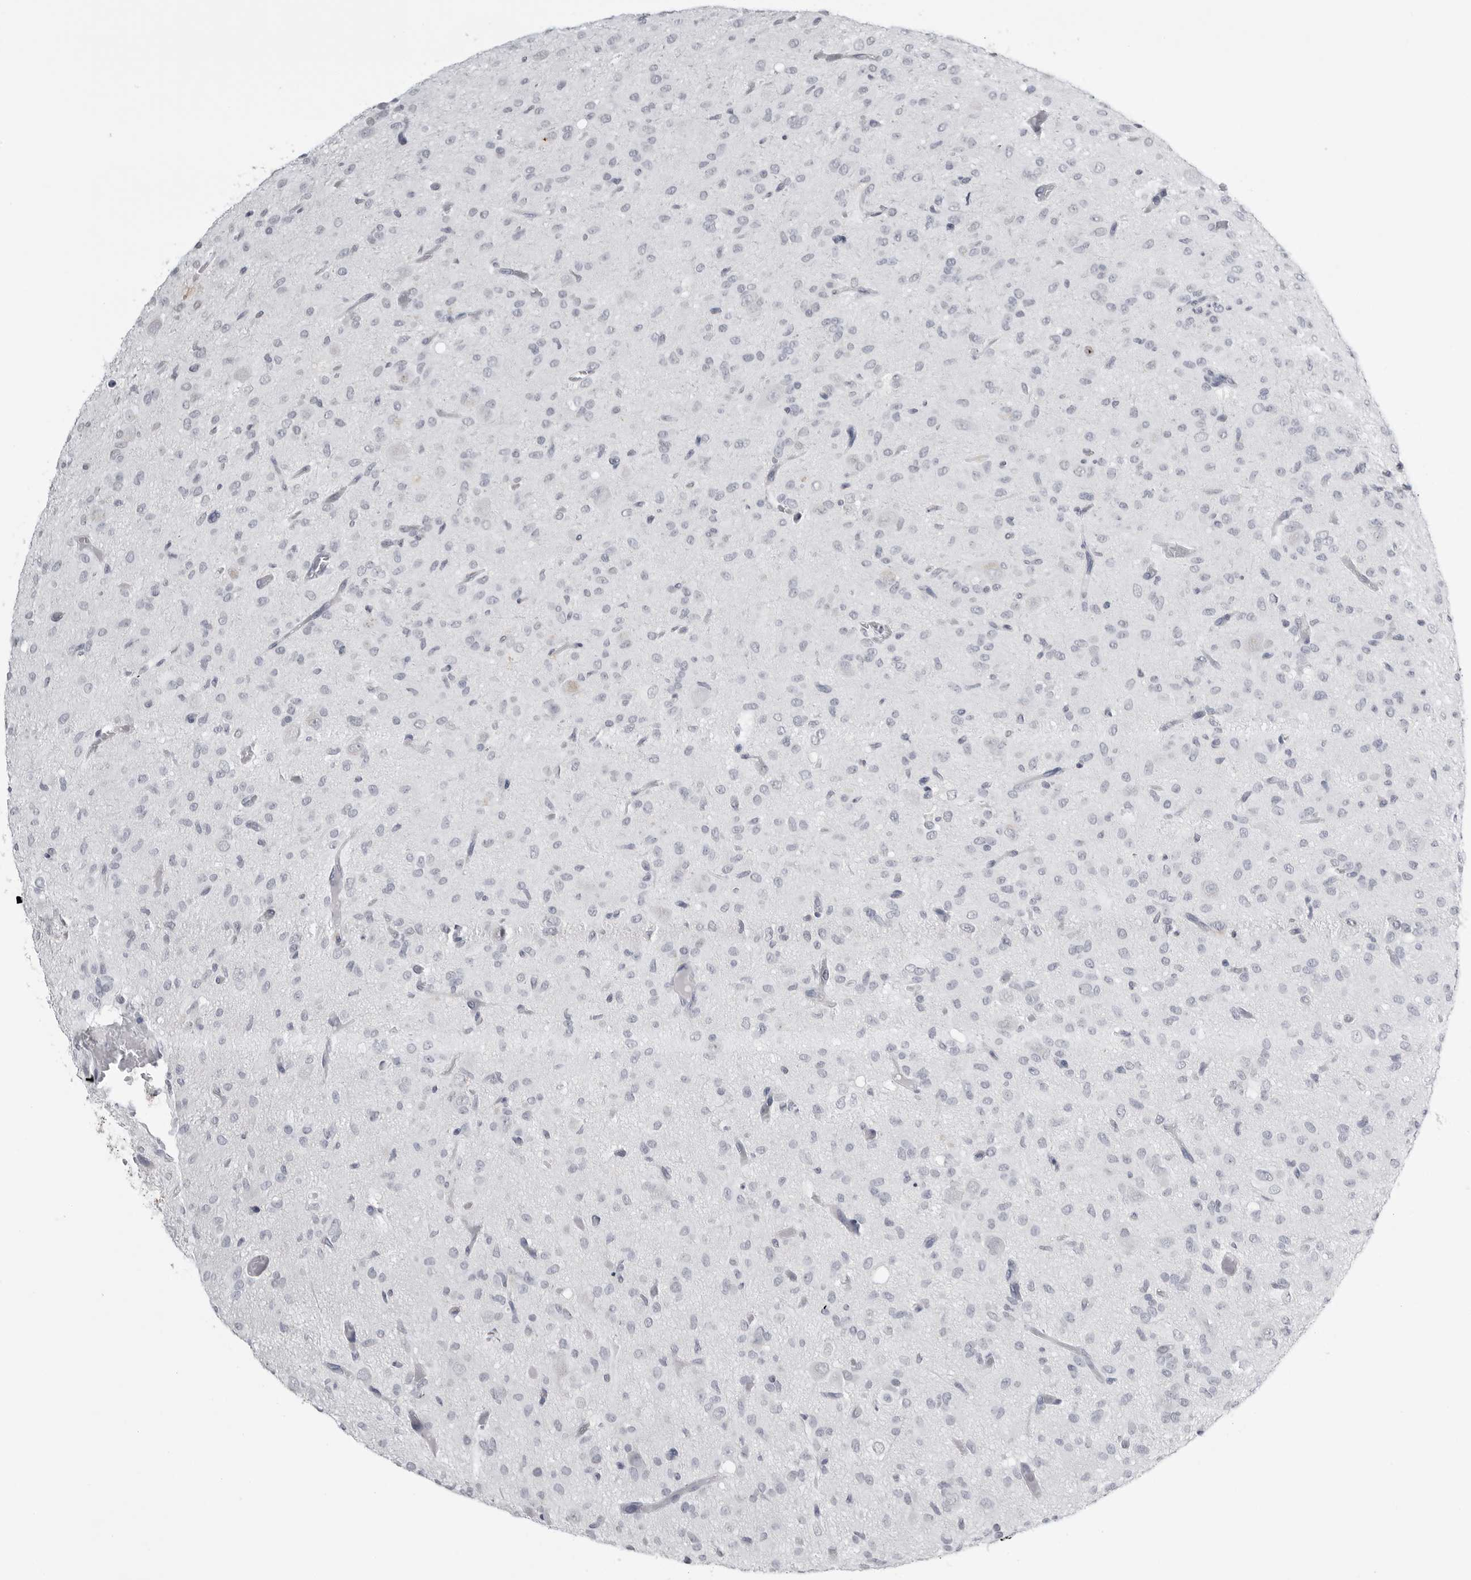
{"staining": {"intensity": "negative", "quantity": "none", "location": "none"}, "tissue": "glioma", "cell_type": "Tumor cells", "image_type": "cancer", "snomed": [{"axis": "morphology", "description": "Glioma, malignant, High grade"}, {"axis": "topography", "description": "Brain"}], "caption": "The histopathology image shows no staining of tumor cells in glioma.", "gene": "SERPINF2", "patient": {"sex": "female", "age": 59}}